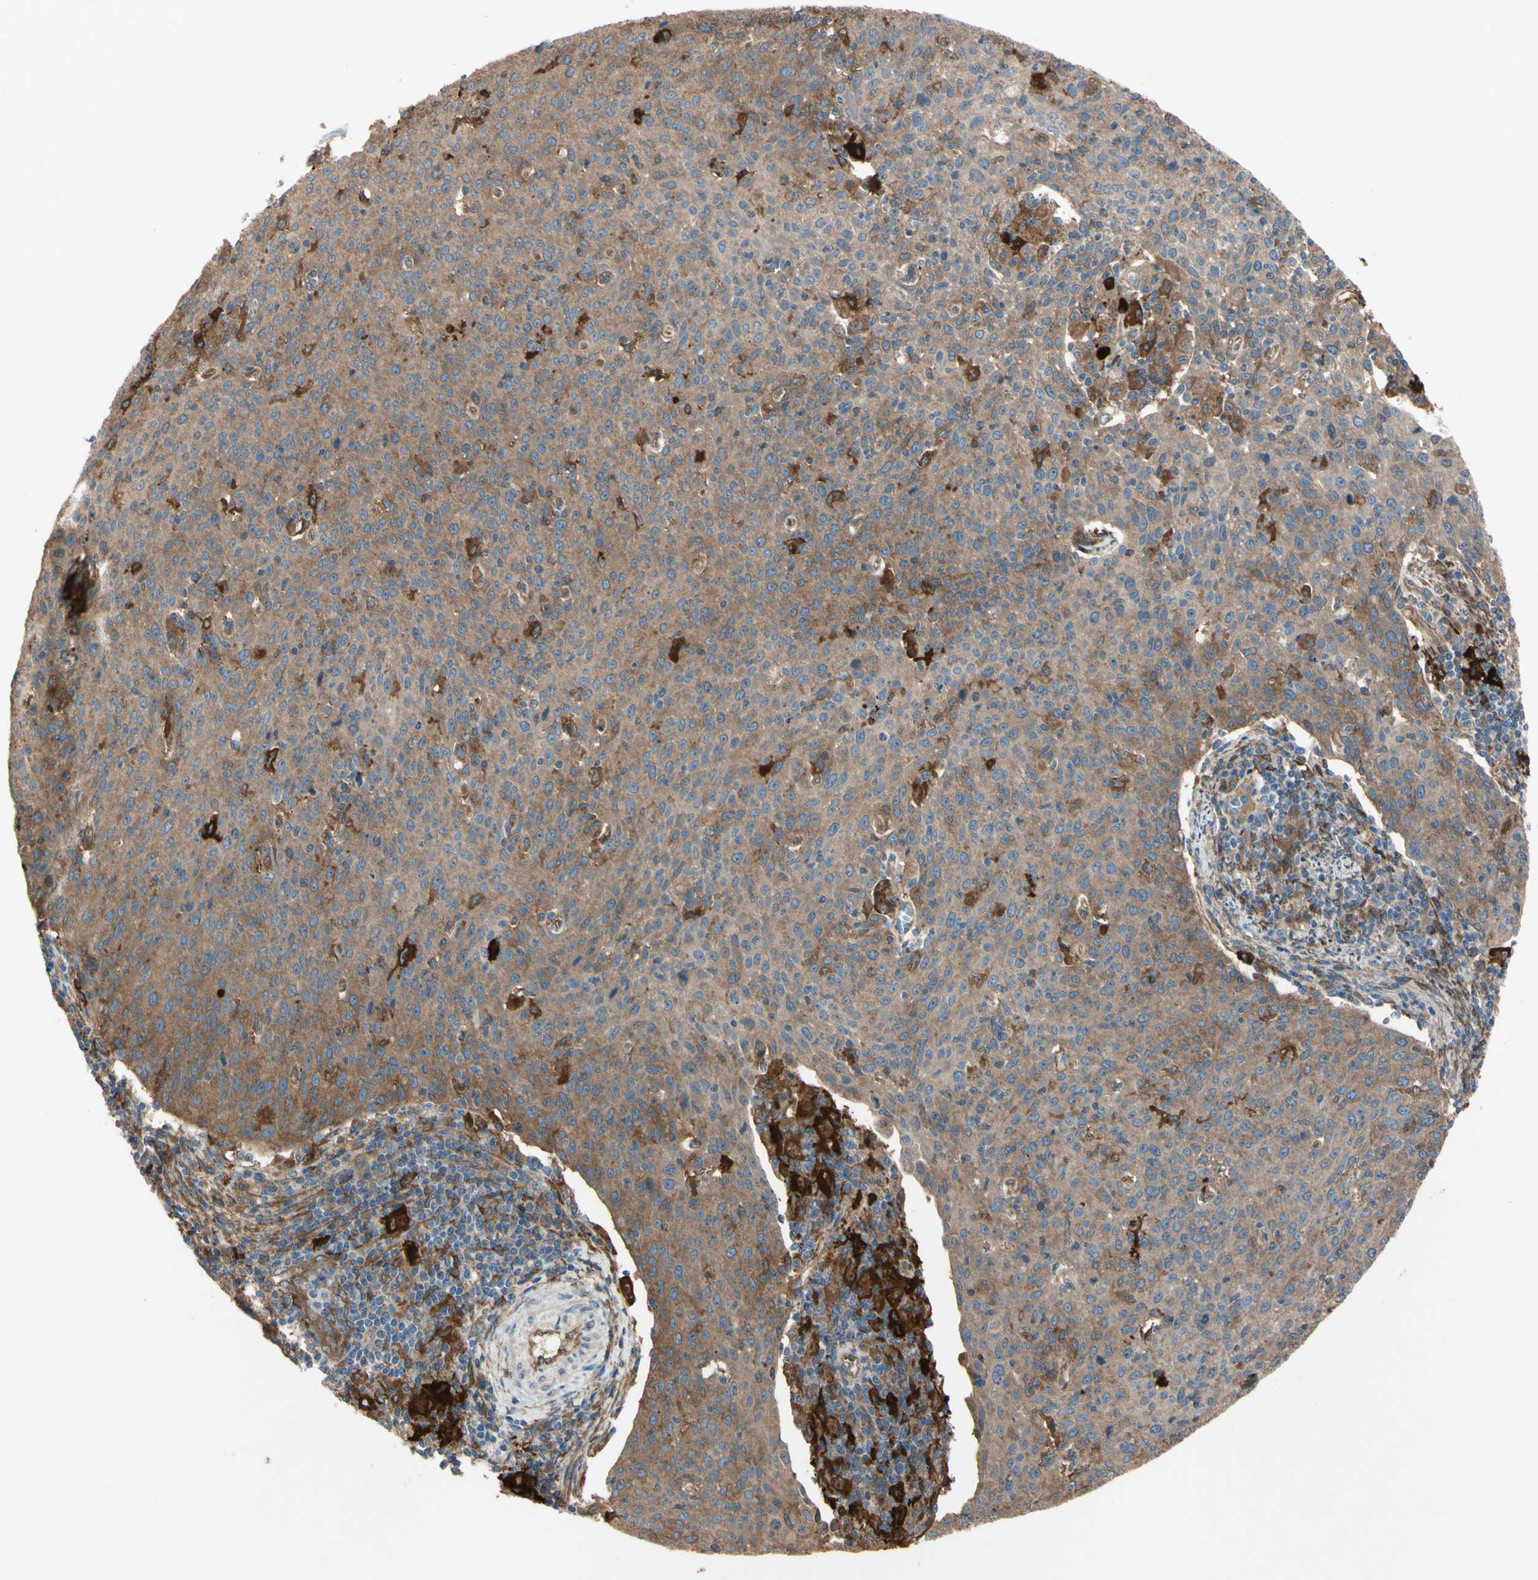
{"staining": {"intensity": "moderate", "quantity": ">75%", "location": "cytoplasmic/membranous"}, "tissue": "cervical cancer", "cell_type": "Tumor cells", "image_type": "cancer", "snomed": [{"axis": "morphology", "description": "Squamous cell carcinoma, NOS"}, {"axis": "topography", "description": "Cervix"}], "caption": "A brown stain shows moderate cytoplasmic/membranous staining of a protein in human cervical squamous cell carcinoma tumor cells. The staining is performed using DAB brown chromogen to label protein expression. The nuclei are counter-stained blue using hematoxylin.", "gene": "PTPN12", "patient": {"sex": "female", "age": 38}}